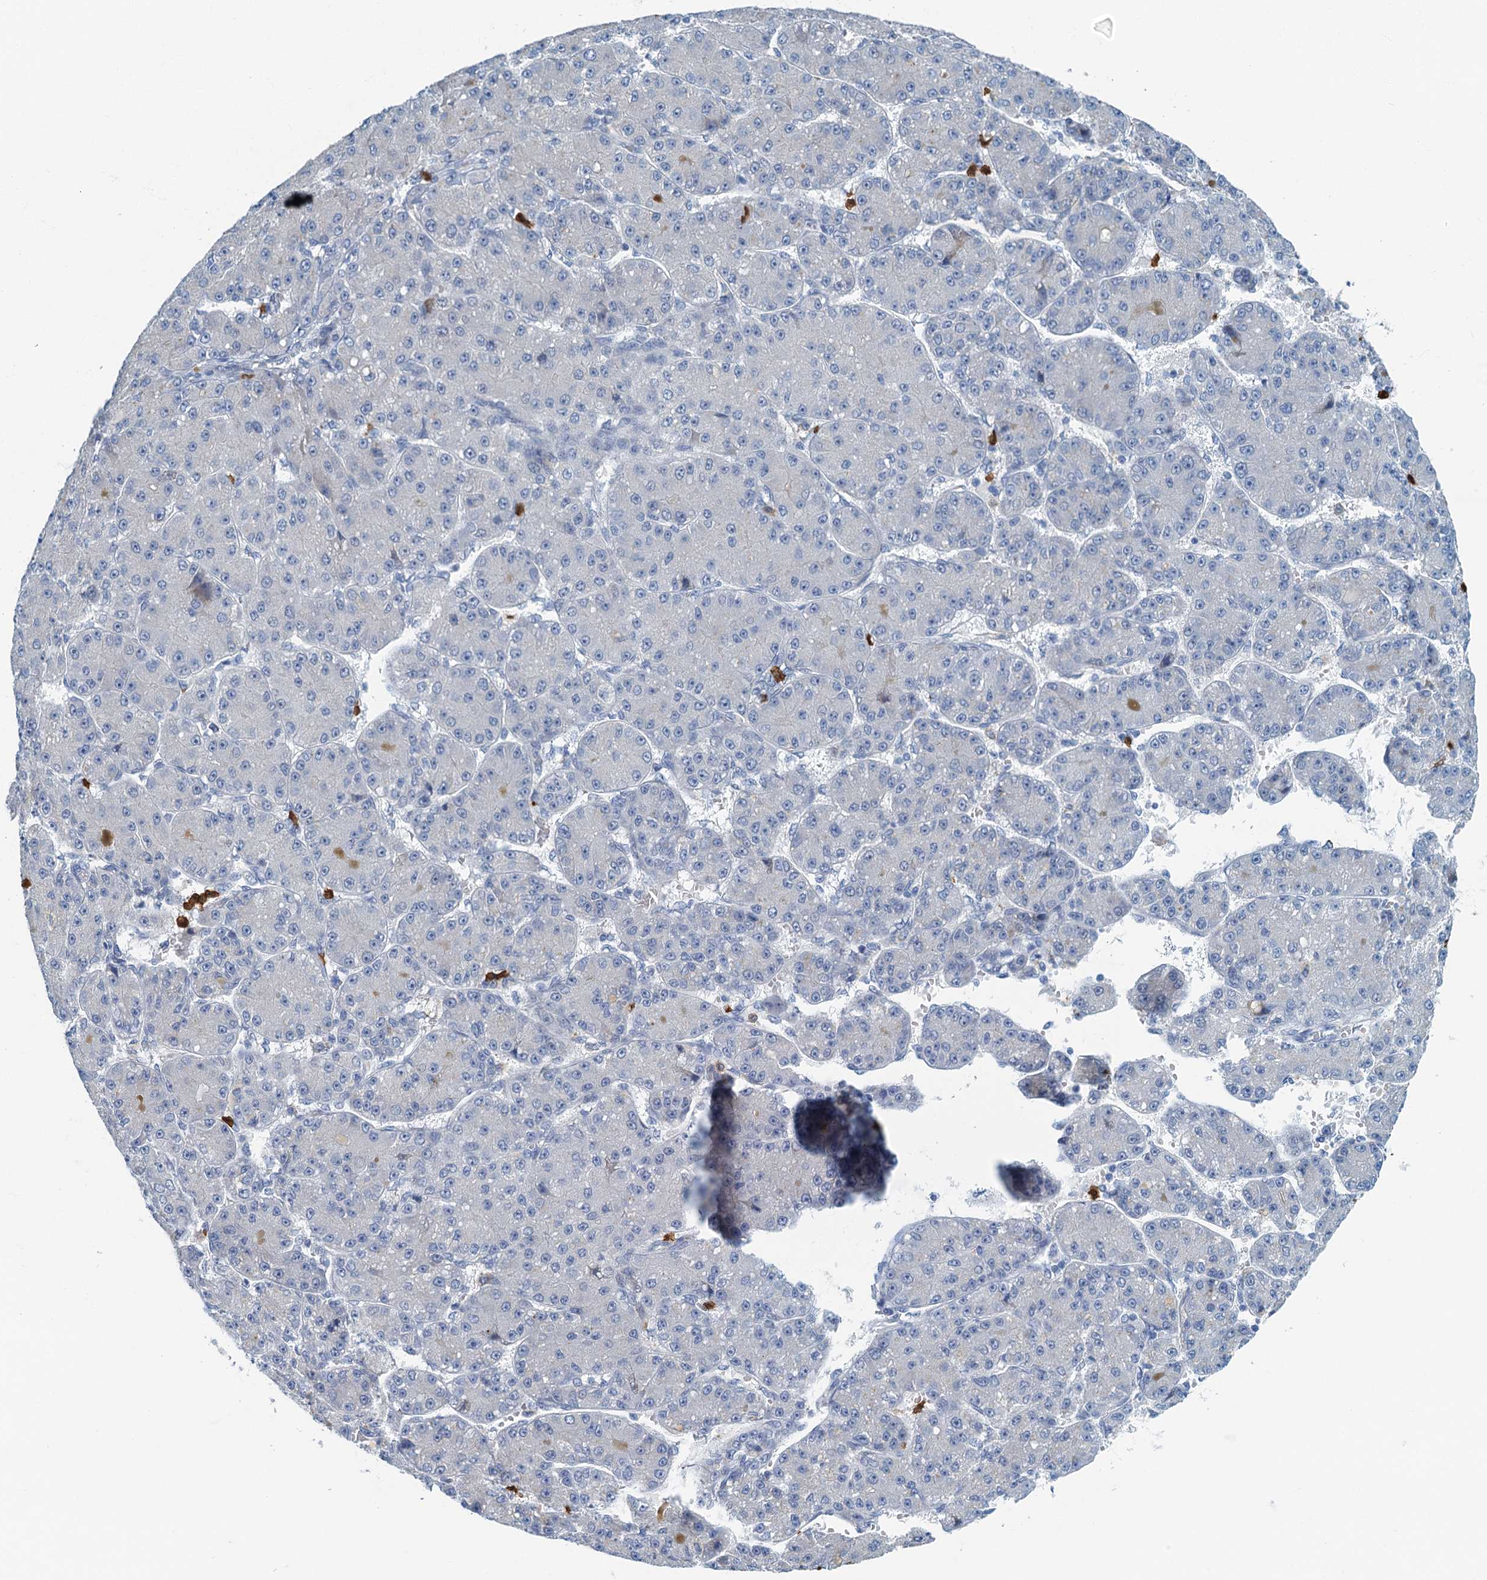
{"staining": {"intensity": "negative", "quantity": "none", "location": "none"}, "tissue": "liver cancer", "cell_type": "Tumor cells", "image_type": "cancer", "snomed": [{"axis": "morphology", "description": "Carcinoma, Hepatocellular, NOS"}, {"axis": "topography", "description": "Liver"}], "caption": "Immunohistochemistry (IHC) histopathology image of neoplastic tissue: liver hepatocellular carcinoma stained with DAB shows no significant protein staining in tumor cells. (DAB (3,3'-diaminobenzidine) IHC, high magnification).", "gene": "ANKDD1A", "patient": {"sex": "male", "age": 67}}